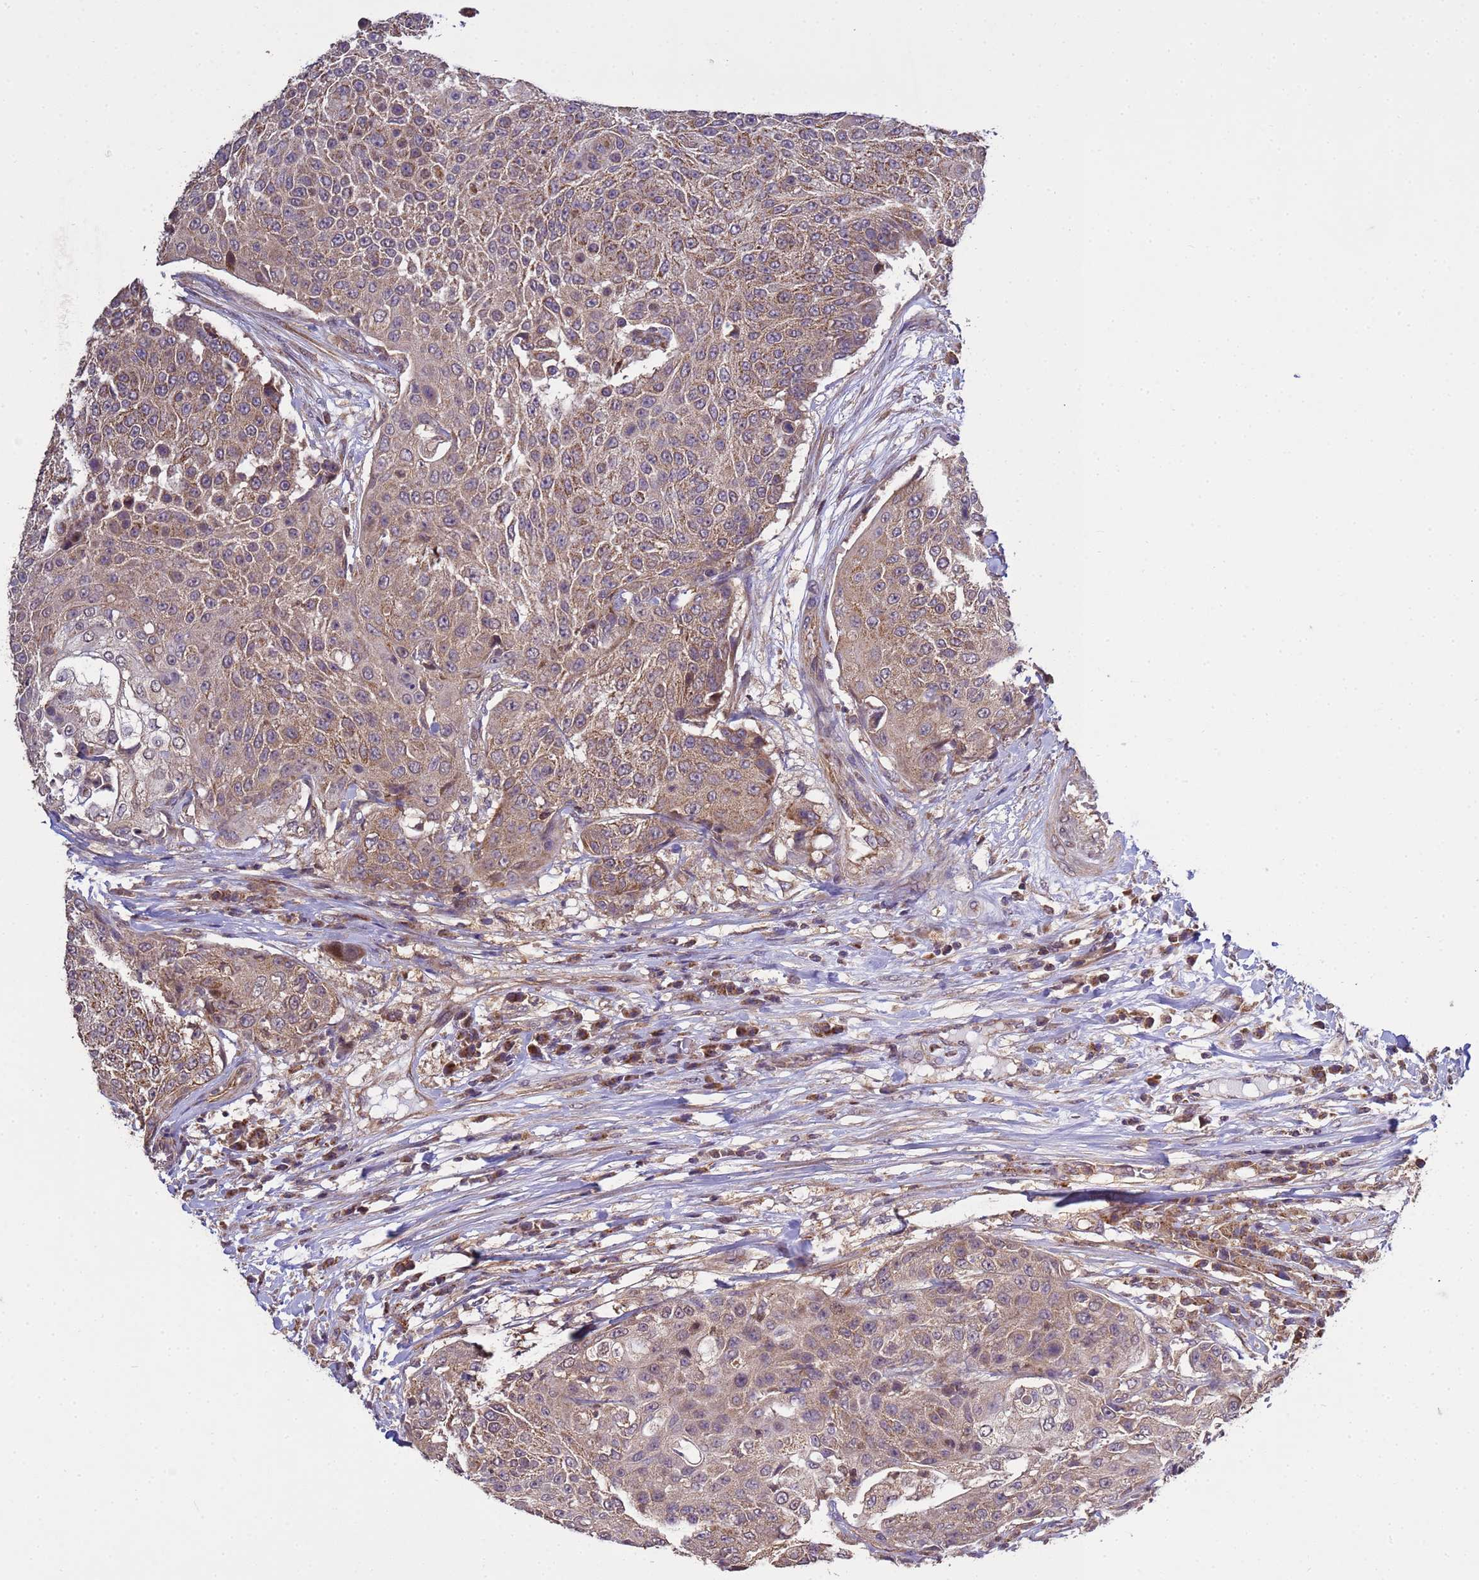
{"staining": {"intensity": "moderate", "quantity": ">75%", "location": "cytoplasmic/membranous"}, "tissue": "urothelial cancer", "cell_type": "Tumor cells", "image_type": "cancer", "snomed": [{"axis": "morphology", "description": "Urothelial carcinoma, High grade"}, {"axis": "topography", "description": "Urinary bladder"}], "caption": "Urothelial cancer stained for a protein displays moderate cytoplasmic/membranous positivity in tumor cells.", "gene": "P2RX7", "patient": {"sex": "female", "age": 63}}